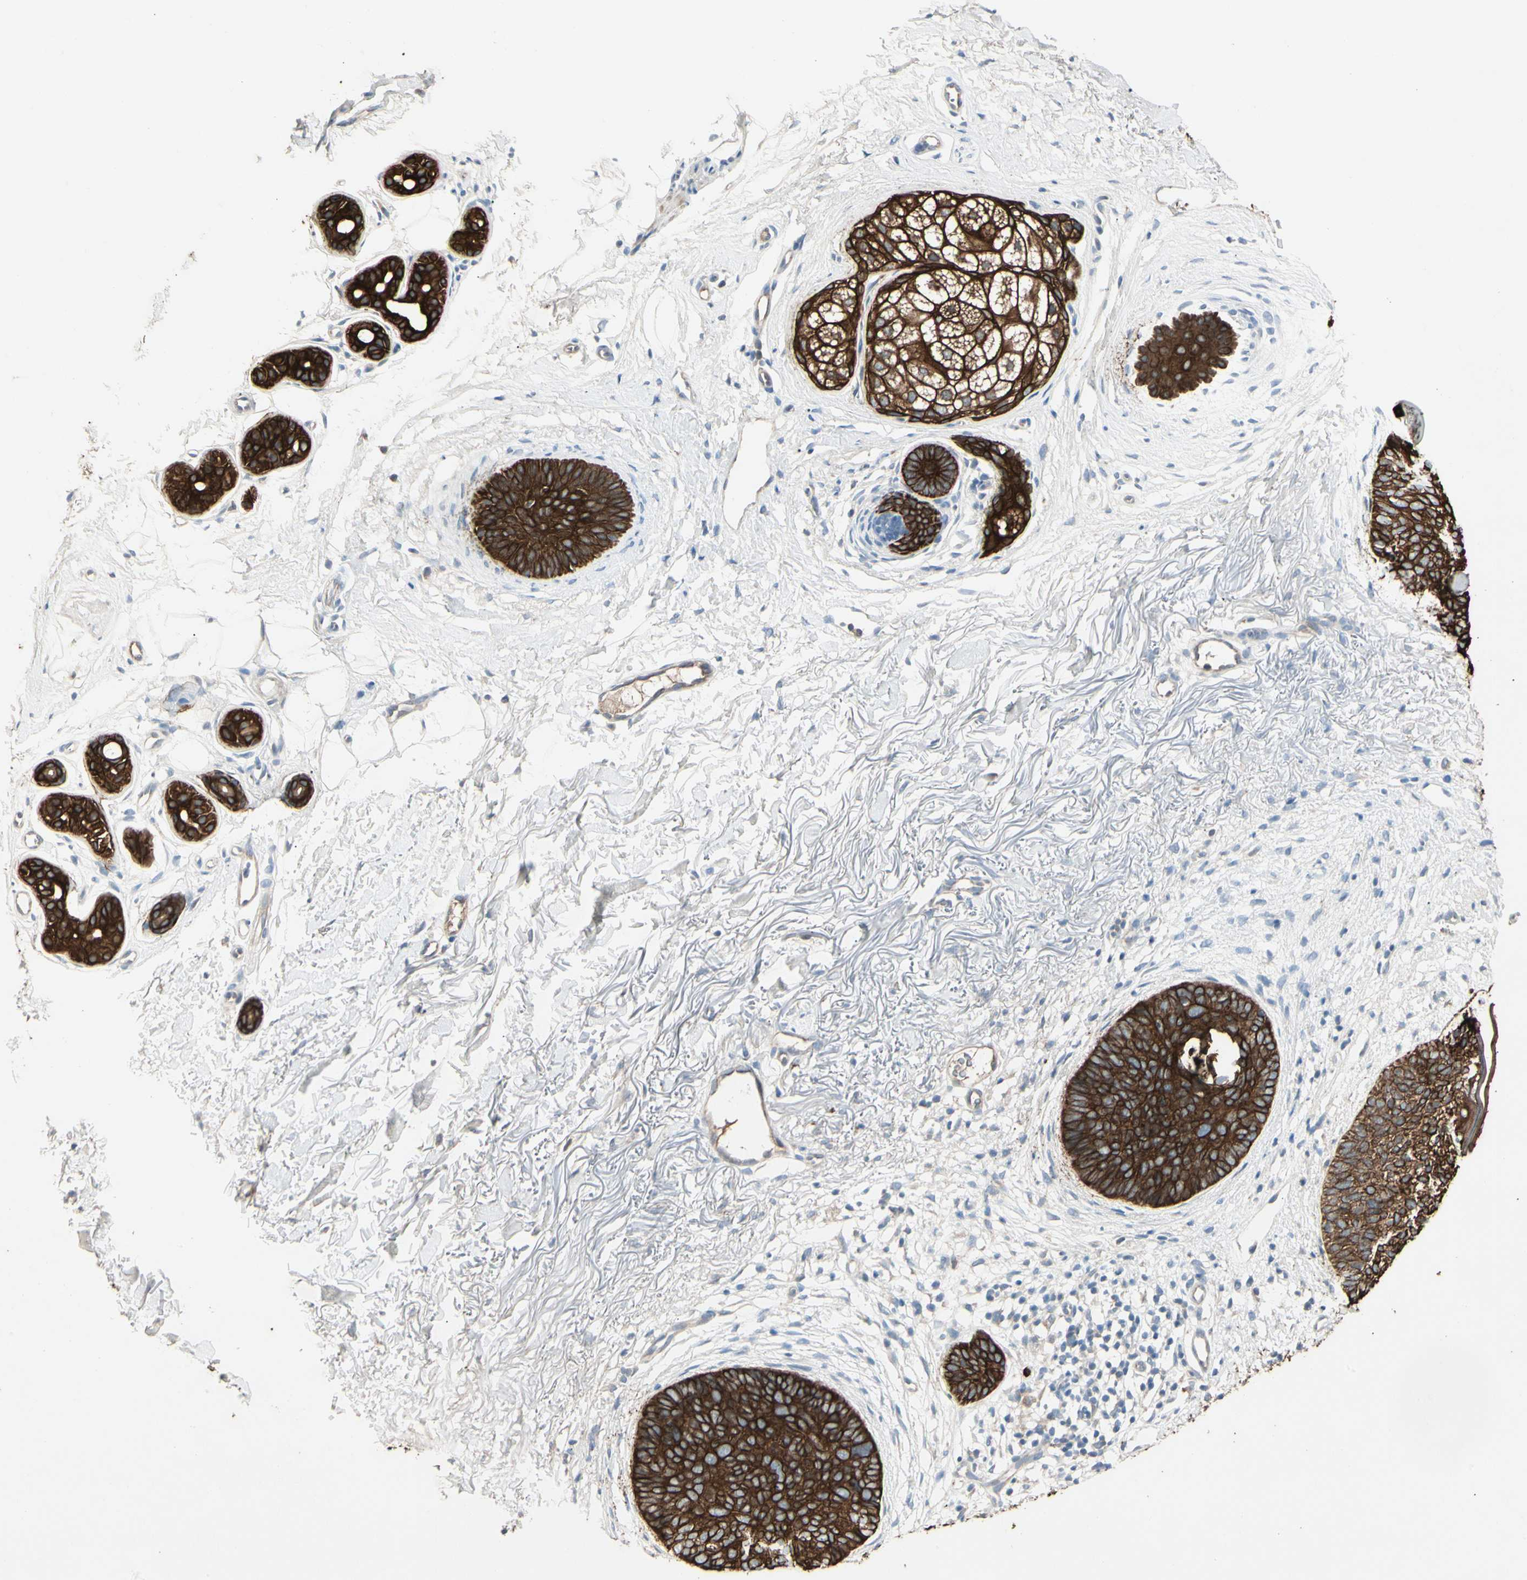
{"staining": {"intensity": "strong", "quantity": ">75%", "location": "cytoplasmic/membranous"}, "tissue": "skin cancer", "cell_type": "Tumor cells", "image_type": "cancer", "snomed": [{"axis": "morphology", "description": "Normal tissue, NOS"}, {"axis": "morphology", "description": "Basal cell carcinoma"}, {"axis": "topography", "description": "Skin"}], "caption": "DAB (3,3'-diaminobenzidine) immunohistochemical staining of basal cell carcinoma (skin) shows strong cytoplasmic/membranous protein positivity in about >75% of tumor cells.", "gene": "SKIL", "patient": {"sex": "female", "age": 70}}